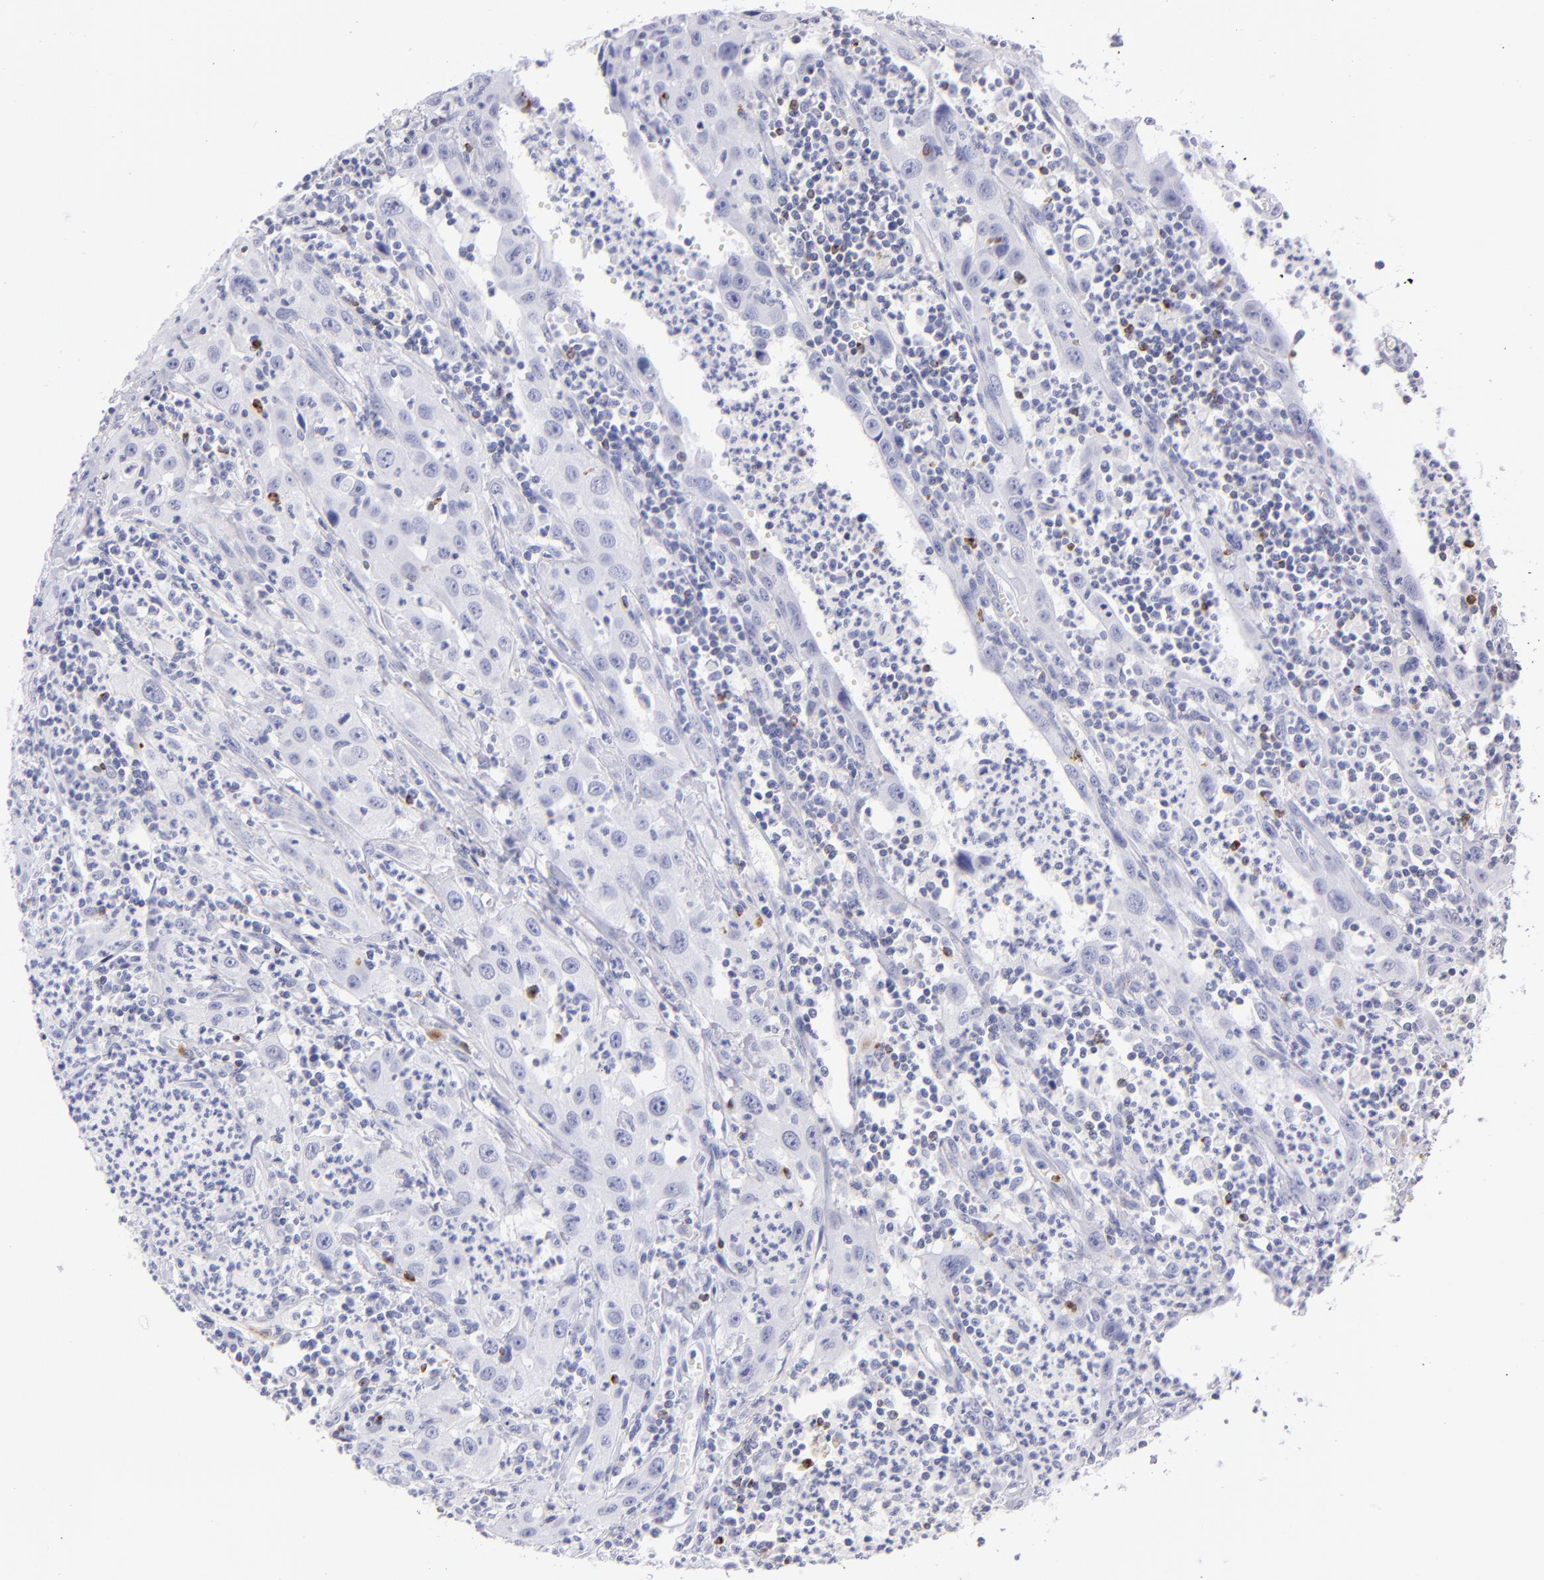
{"staining": {"intensity": "negative", "quantity": "none", "location": "none"}, "tissue": "urothelial cancer", "cell_type": "Tumor cells", "image_type": "cancer", "snomed": [{"axis": "morphology", "description": "Urothelial carcinoma, High grade"}, {"axis": "topography", "description": "Urinary bladder"}], "caption": "A micrograph of urothelial cancer stained for a protein shows no brown staining in tumor cells.", "gene": "PRF1", "patient": {"sex": "male", "age": 66}}